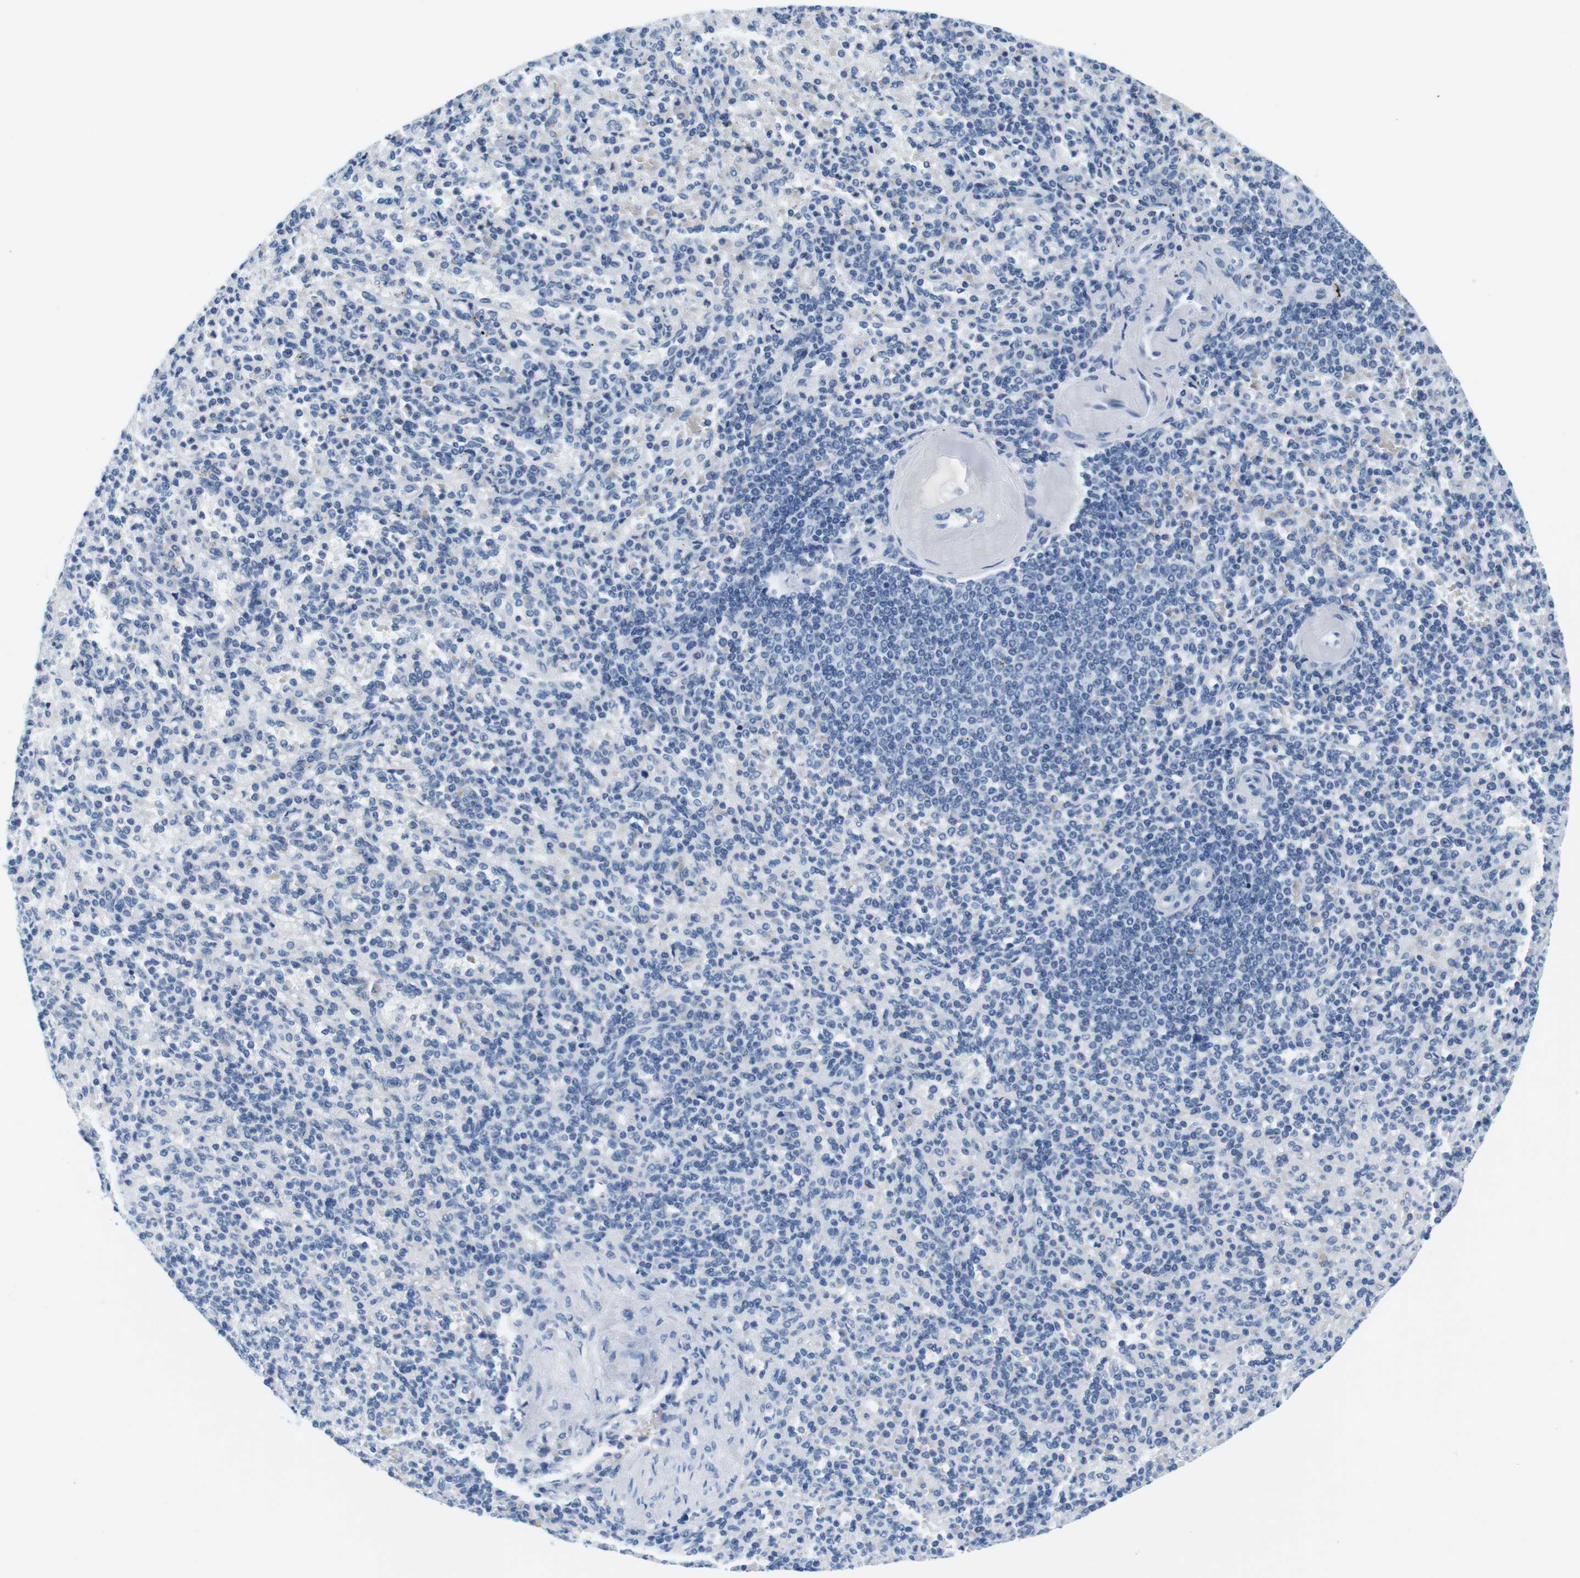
{"staining": {"intensity": "negative", "quantity": "none", "location": "none"}, "tissue": "spleen", "cell_type": "Cells in red pulp", "image_type": "normal", "snomed": [{"axis": "morphology", "description": "Normal tissue, NOS"}, {"axis": "topography", "description": "Spleen"}], "caption": "Immunohistochemistry of normal human spleen exhibits no expression in cells in red pulp.", "gene": "CYP2C9", "patient": {"sex": "female", "age": 74}}